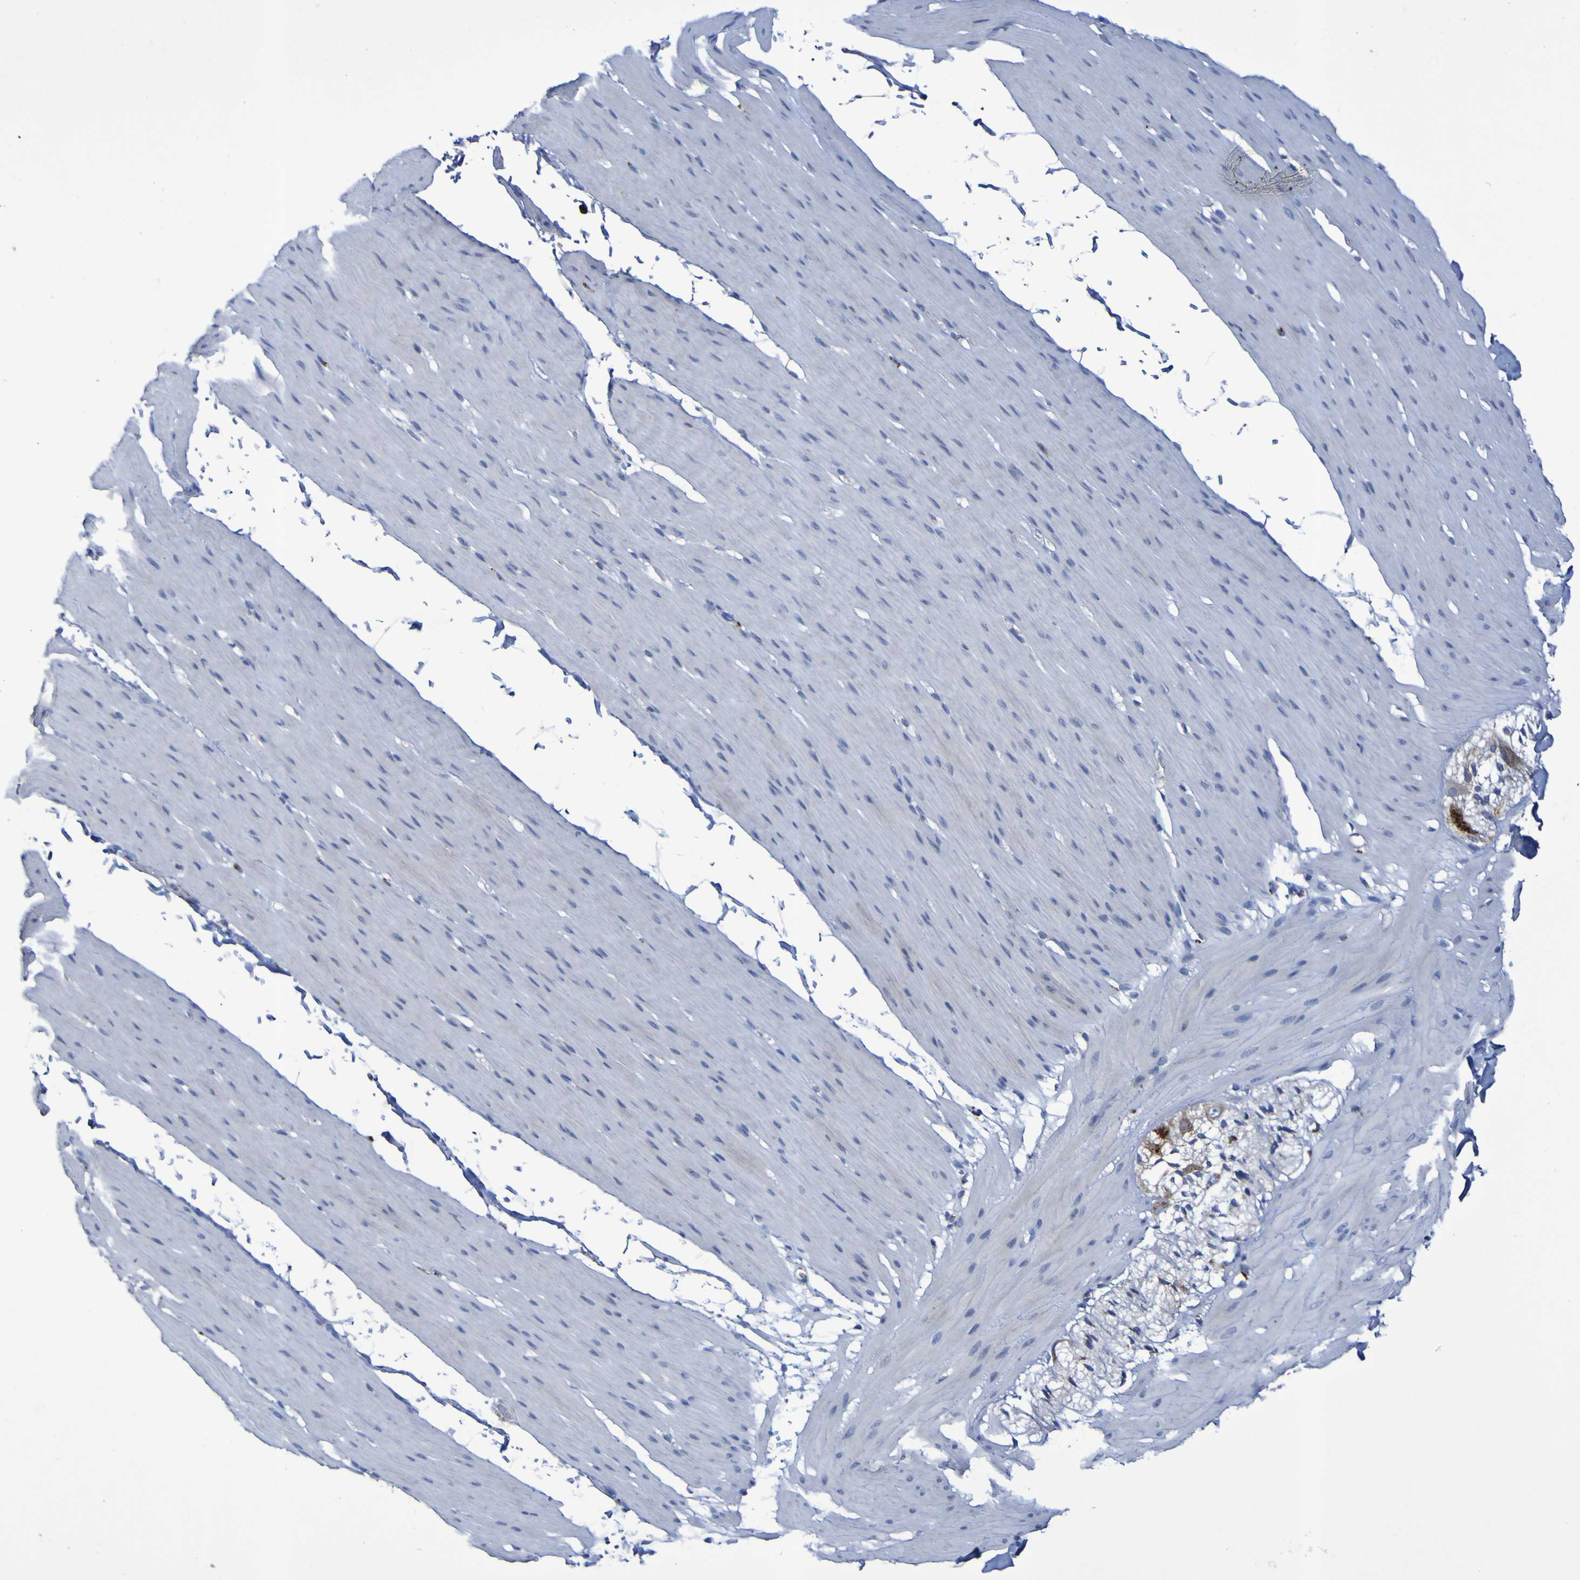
{"staining": {"intensity": "negative", "quantity": "none", "location": "none"}, "tissue": "smooth muscle", "cell_type": "Smooth muscle cells", "image_type": "normal", "snomed": [{"axis": "morphology", "description": "Normal tissue, NOS"}, {"axis": "topography", "description": "Smooth muscle"}, {"axis": "topography", "description": "Colon"}], "caption": "Smooth muscle cells are negative for brown protein staining in benign smooth muscle. (Stains: DAB immunohistochemistry (IHC) with hematoxylin counter stain, Microscopy: brightfield microscopy at high magnification).", "gene": "TPH1", "patient": {"sex": "male", "age": 67}}